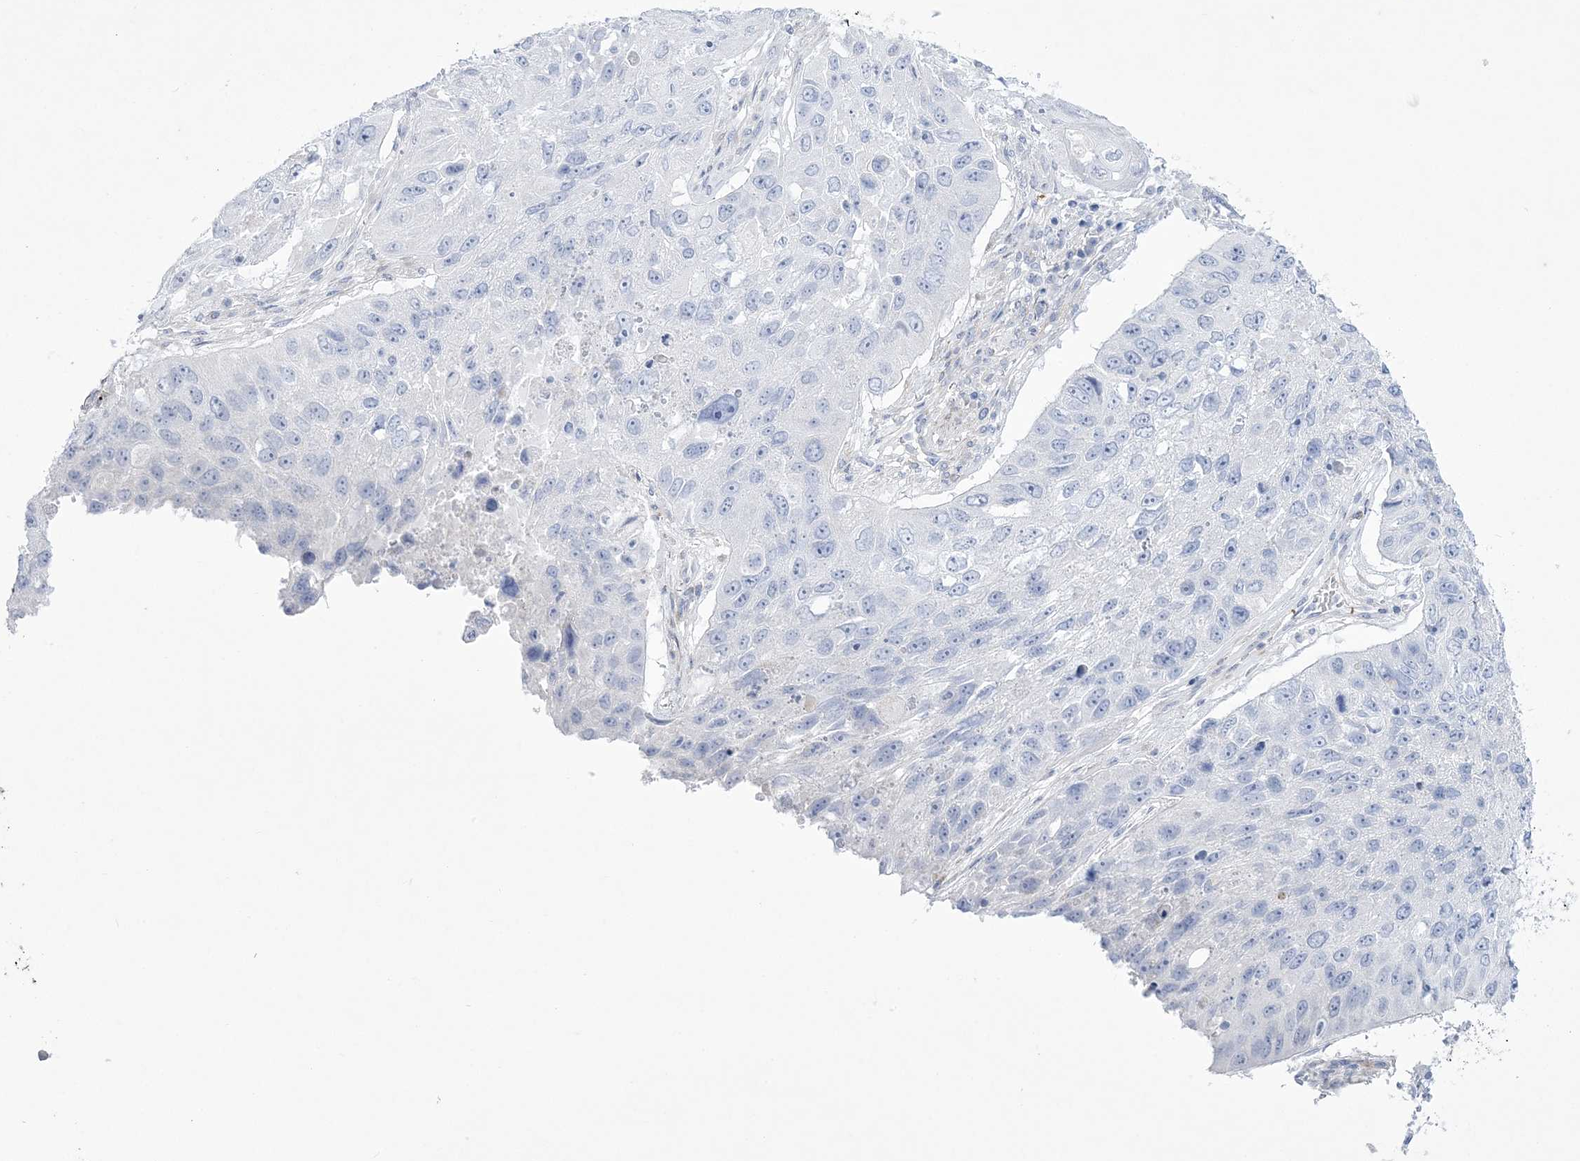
{"staining": {"intensity": "negative", "quantity": "none", "location": "none"}, "tissue": "lung cancer", "cell_type": "Tumor cells", "image_type": "cancer", "snomed": [{"axis": "morphology", "description": "Squamous cell carcinoma, NOS"}, {"axis": "topography", "description": "Lung"}], "caption": "The histopathology image reveals no significant staining in tumor cells of lung cancer.", "gene": "WDR27", "patient": {"sex": "male", "age": 61}}